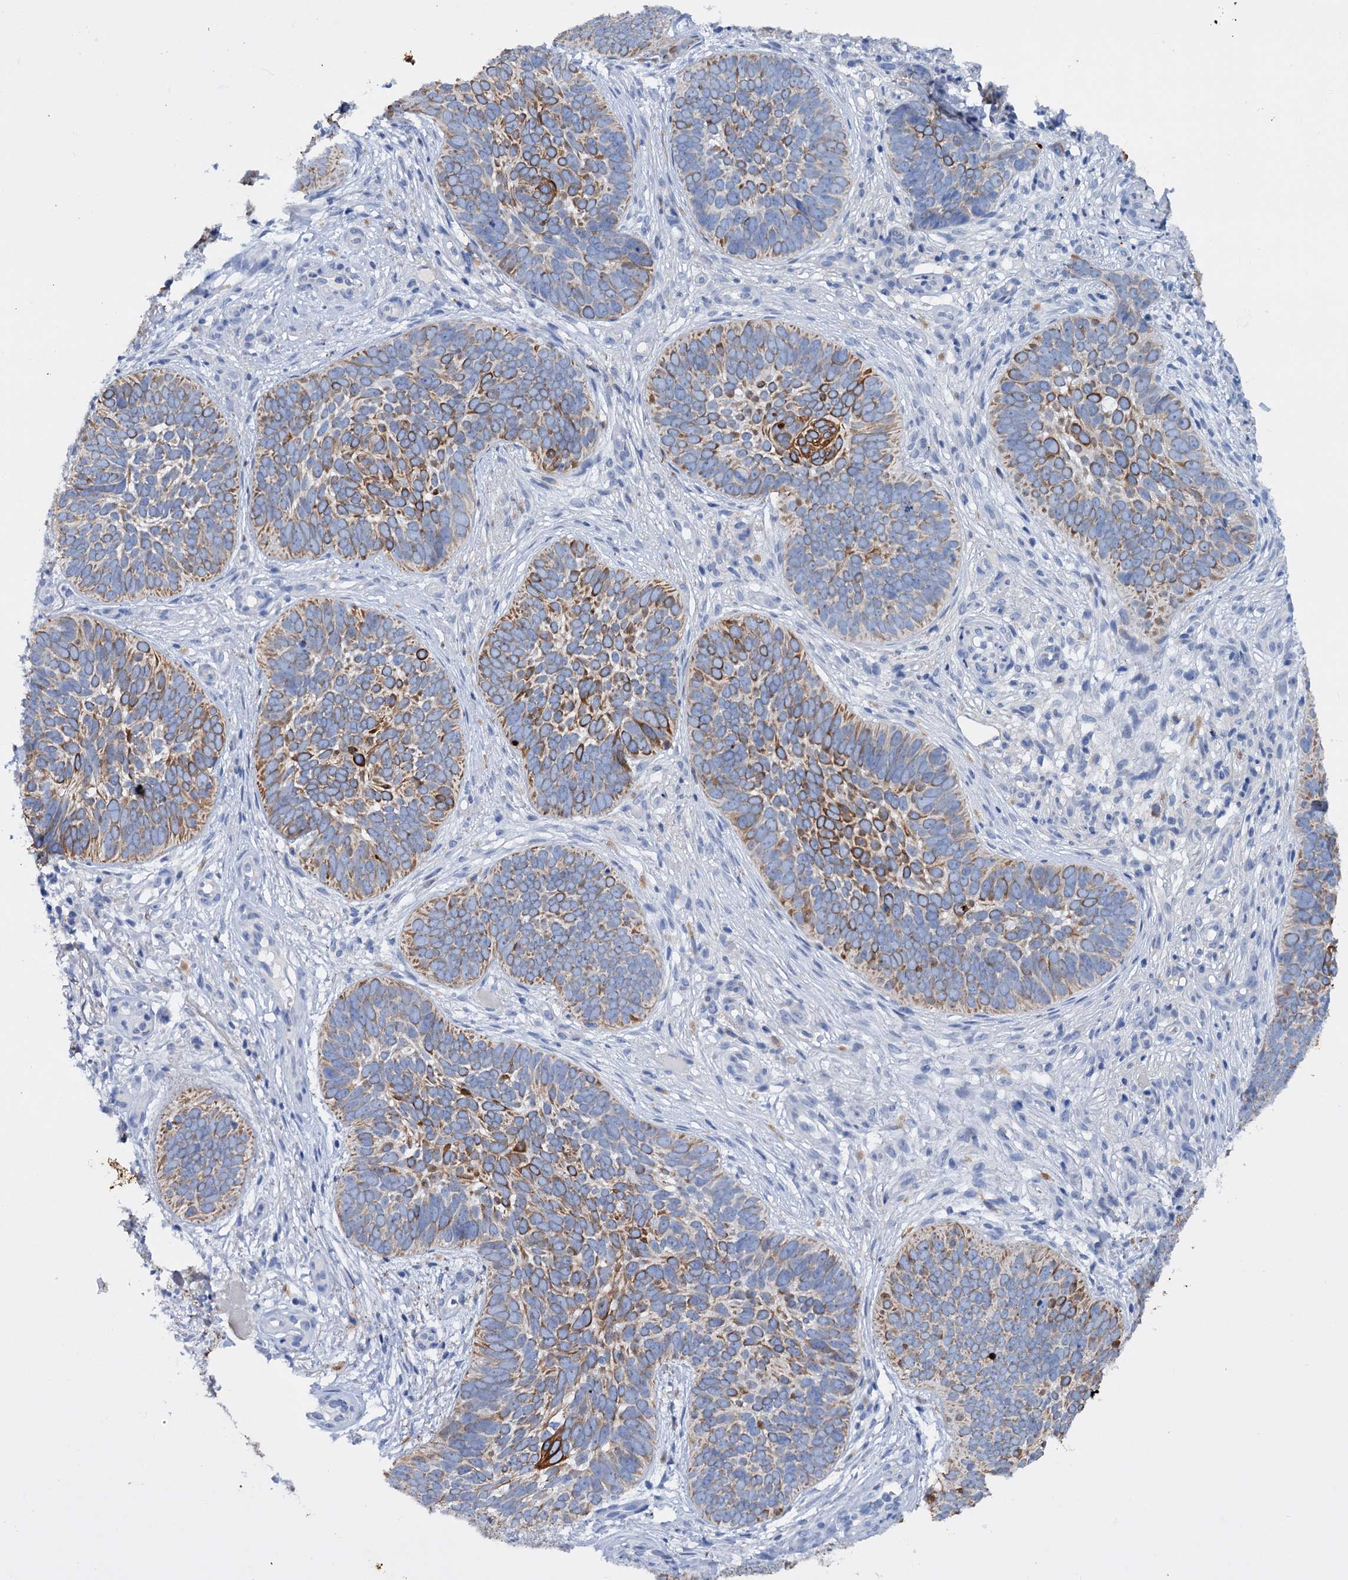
{"staining": {"intensity": "moderate", "quantity": ">75%", "location": "cytoplasmic/membranous"}, "tissue": "skin cancer", "cell_type": "Tumor cells", "image_type": "cancer", "snomed": [{"axis": "morphology", "description": "Basal cell carcinoma"}, {"axis": "topography", "description": "Skin"}], "caption": "DAB immunohistochemical staining of basal cell carcinoma (skin) displays moderate cytoplasmic/membranous protein positivity in about >75% of tumor cells.", "gene": "FAAP20", "patient": {"sex": "male", "age": 89}}